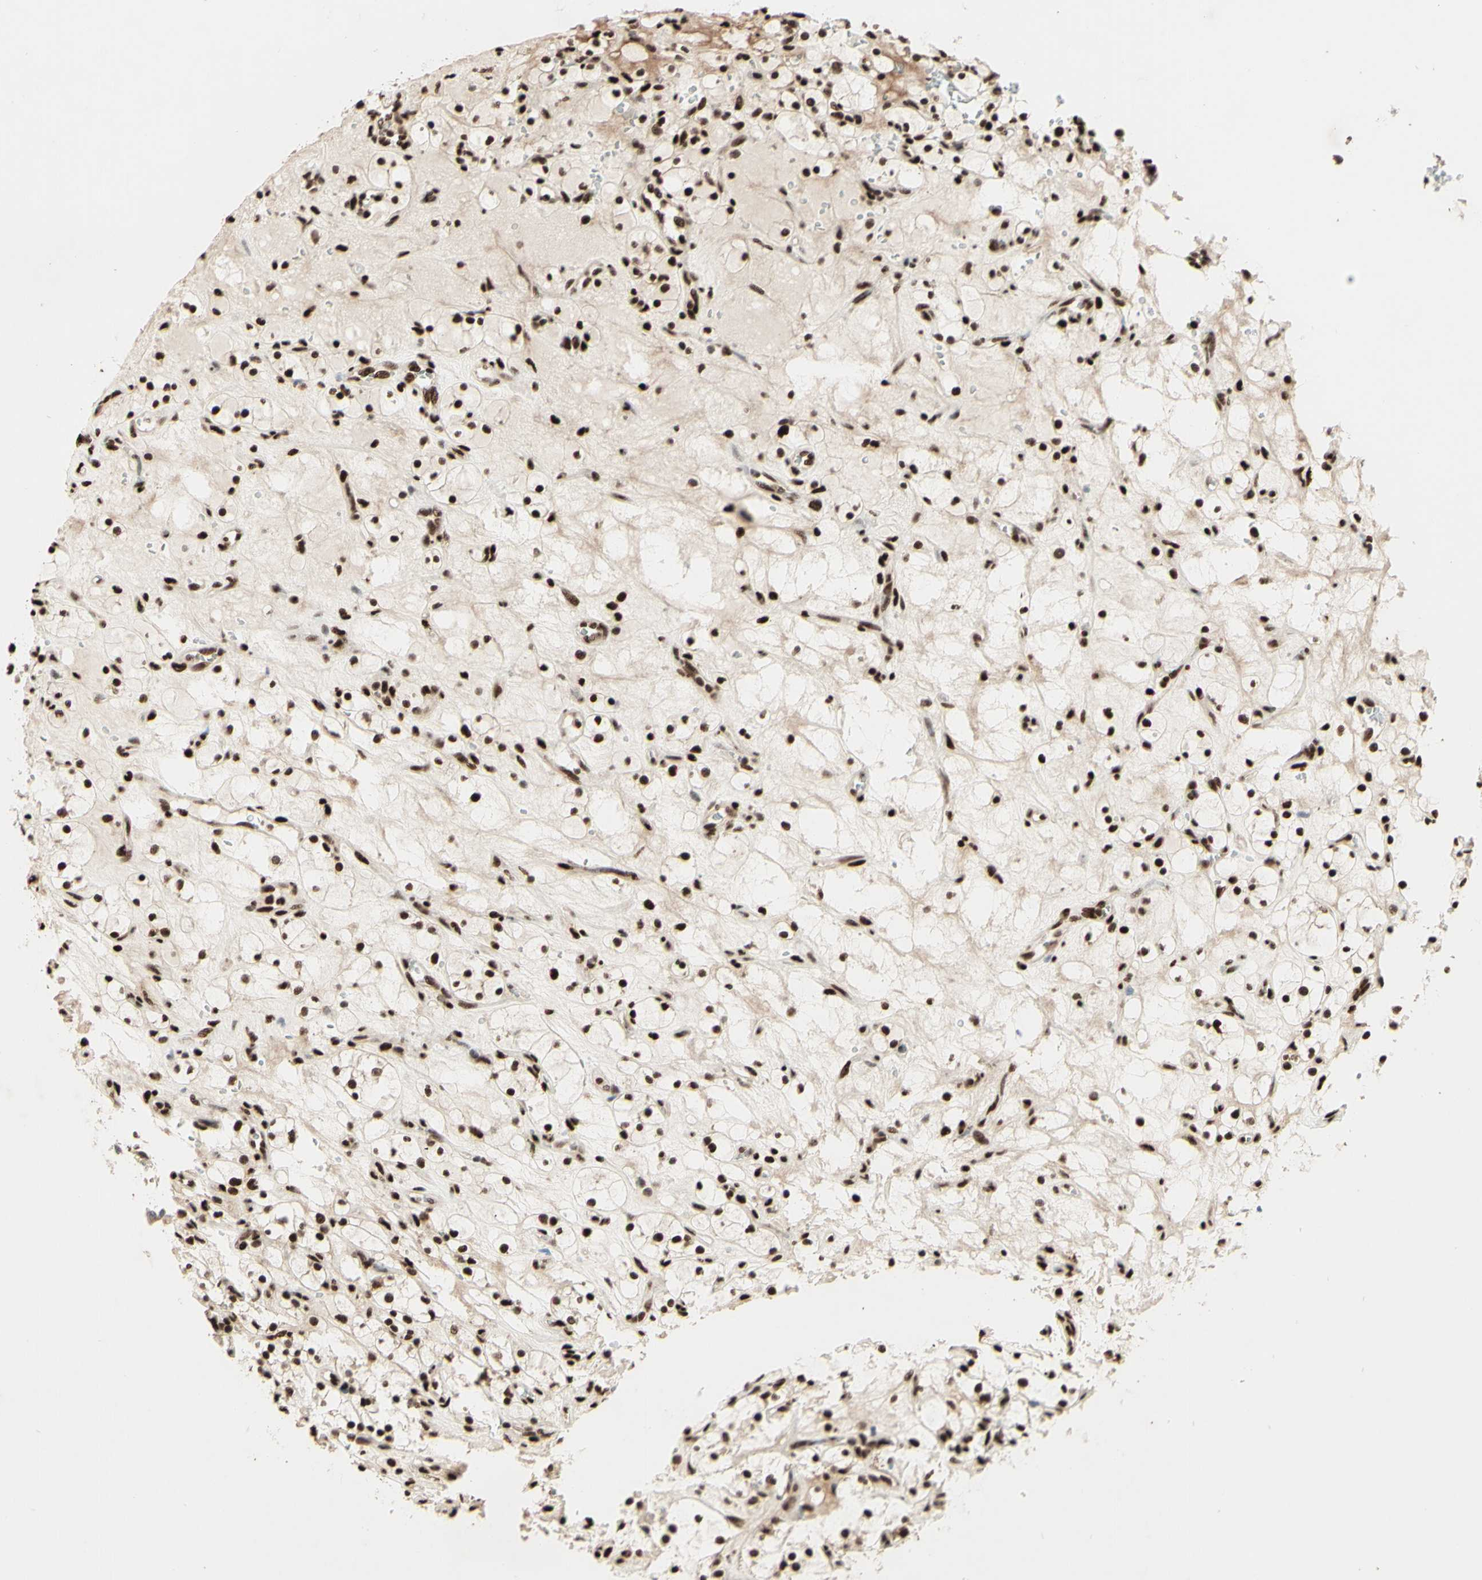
{"staining": {"intensity": "strong", "quantity": ">75%", "location": "nuclear"}, "tissue": "renal cancer", "cell_type": "Tumor cells", "image_type": "cancer", "snomed": [{"axis": "morphology", "description": "Adenocarcinoma, NOS"}, {"axis": "topography", "description": "Kidney"}], "caption": "A high amount of strong nuclear expression is seen in approximately >75% of tumor cells in renal cancer (adenocarcinoma) tissue.", "gene": "NR3C1", "patient": {"sex": "female", "age": 69}}